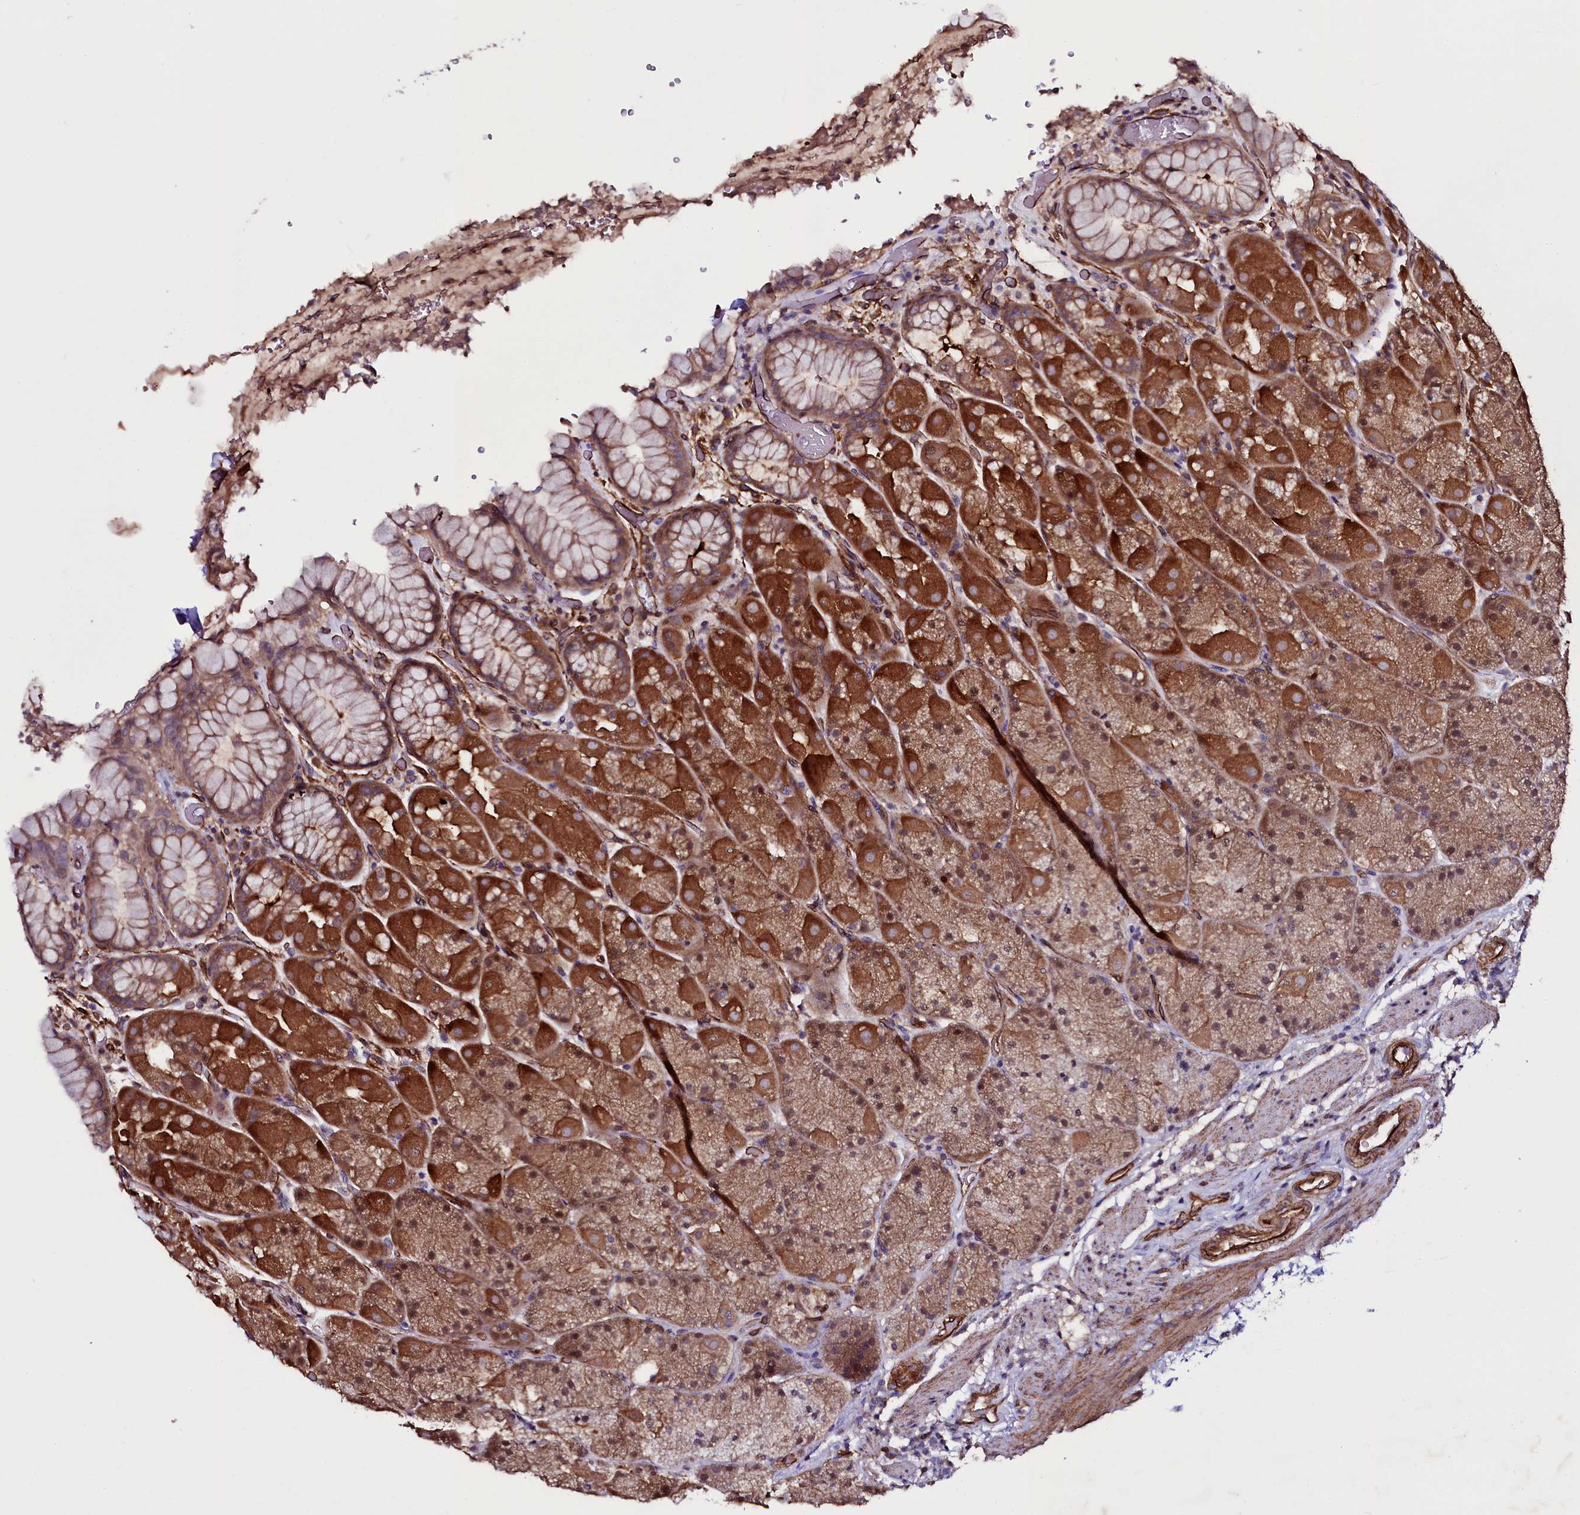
{"staining": {"intensity": "strong", "quantity": ">75%", "location": "cytoplasmic/membranous"}, "tissue": "stomach", "cell_type": "Glandular cells", "image_type": "normal", "snomed": [{"axis": "morphology", "description": "Normal tissue, NOS"}, {"axis": "topography", "description": "Stomach, upper"}, {"axis": "topography", "description": "Stomach, lower"}], "caption": "The micrograph exhibits immunohistochemical staining of benign stomach. There is strong cytoplasmic/membranous staining is identified in approximately >75% of glandular cells.", "gene": "MEX3C", "patient": {"sex": "male", "age": 67}}